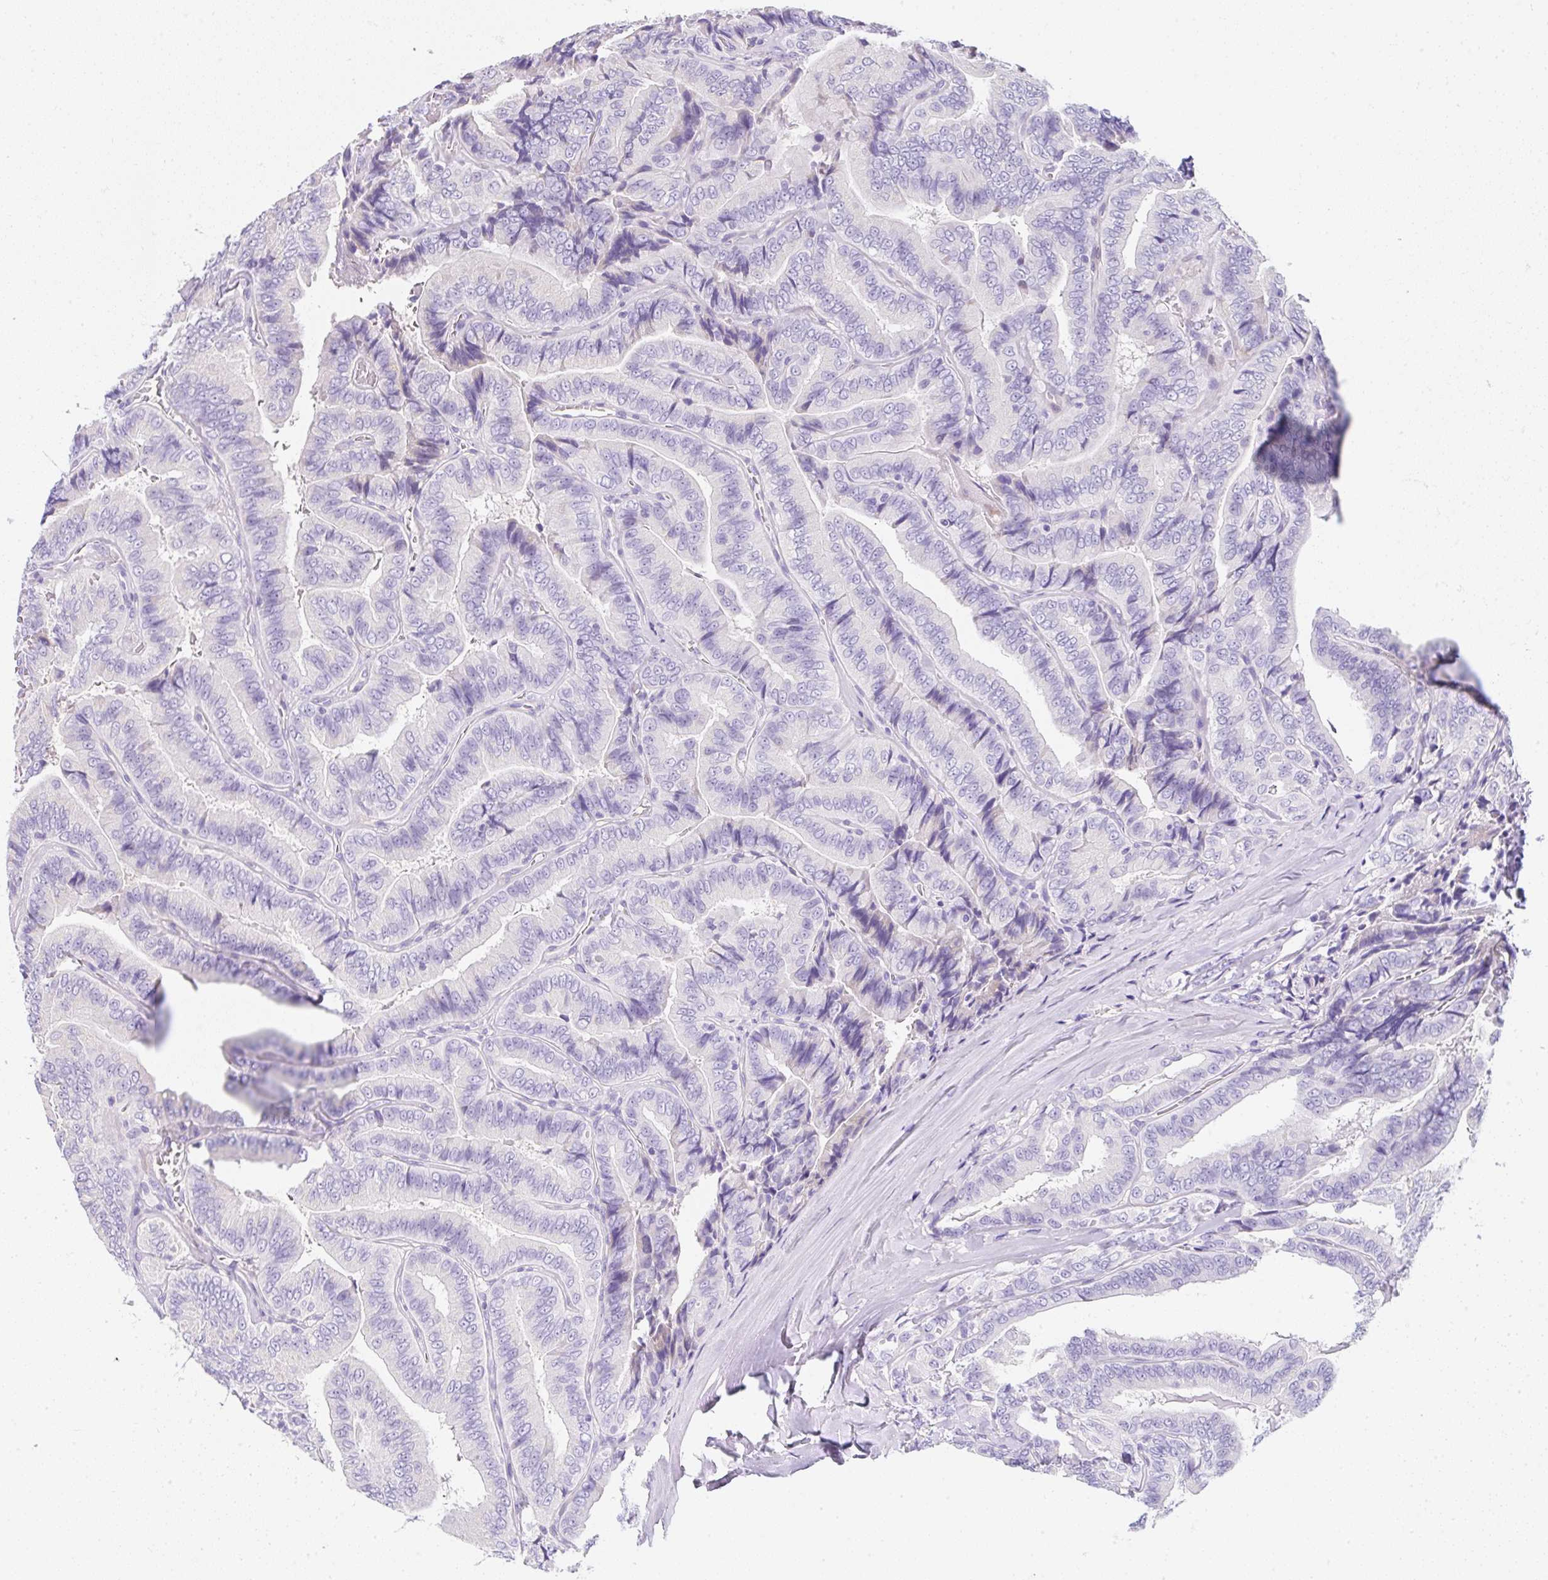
{"staining": {"intensity": "negative", "quantity": "none", "location": "none"}, "tissue": "thyroid cancer", "cell_type": "Tumor cells", "image_type": "cancer", "snomed": [{"axis": "morphology", "description": "Papillary adenocarcinoma, NOS"}, {"axis": "topography", "description": "Thyroid gland"}], "caption": "This is an IHC histopathology image of papillary adenocarcinoma (thyroid). There is no positivity in tumor cells.", "gene": "DTX4", "patient": {"sex": "male", "age": 61}}